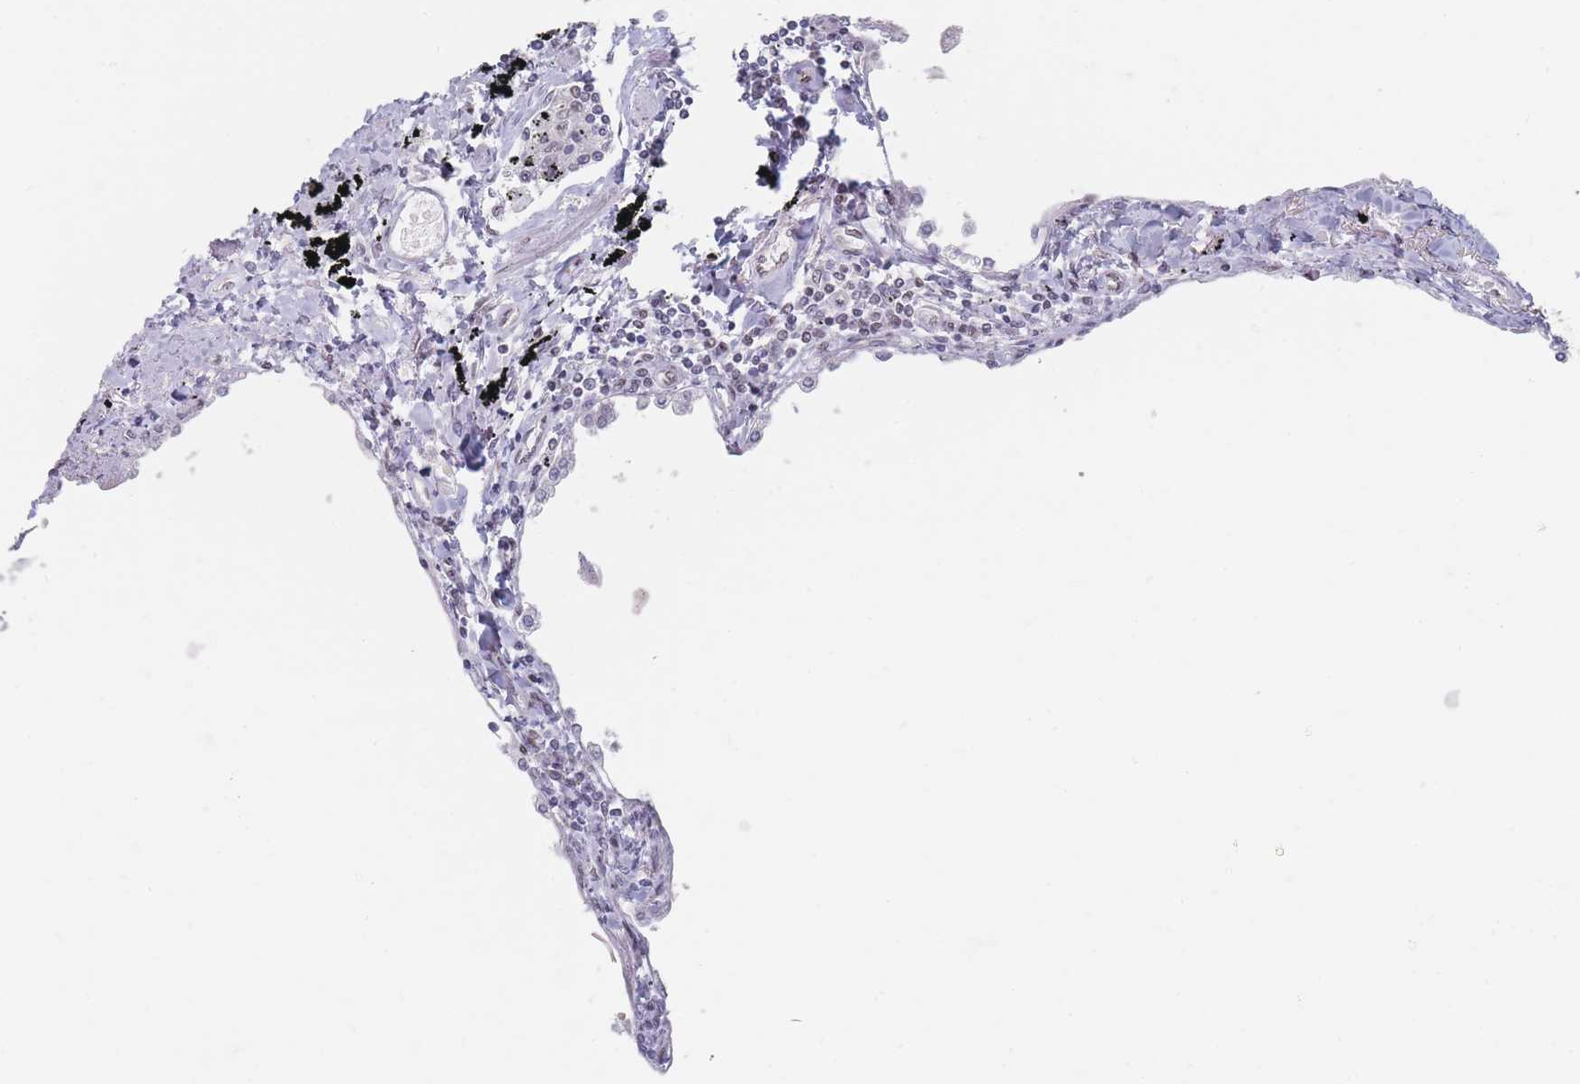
{"staining": {"intensity": "strong", "quantity": "25%-75%", "location": "nuclear"}, "tissue": "lung", "cell_type": "Alveolar cells", "image_type": "normal", "snomed": [{"axis": "morphology", "description": "Normal tissue, NOS"}, {"axis": "topography", "description": "Lung"}], "caption": "Human lung stained with a brown dye displays strong nuclear positive positivity in about 25%-75% of alveolar cells.", "gene": "SAFB2", "patient": {"sex": "female", "age": 67}}